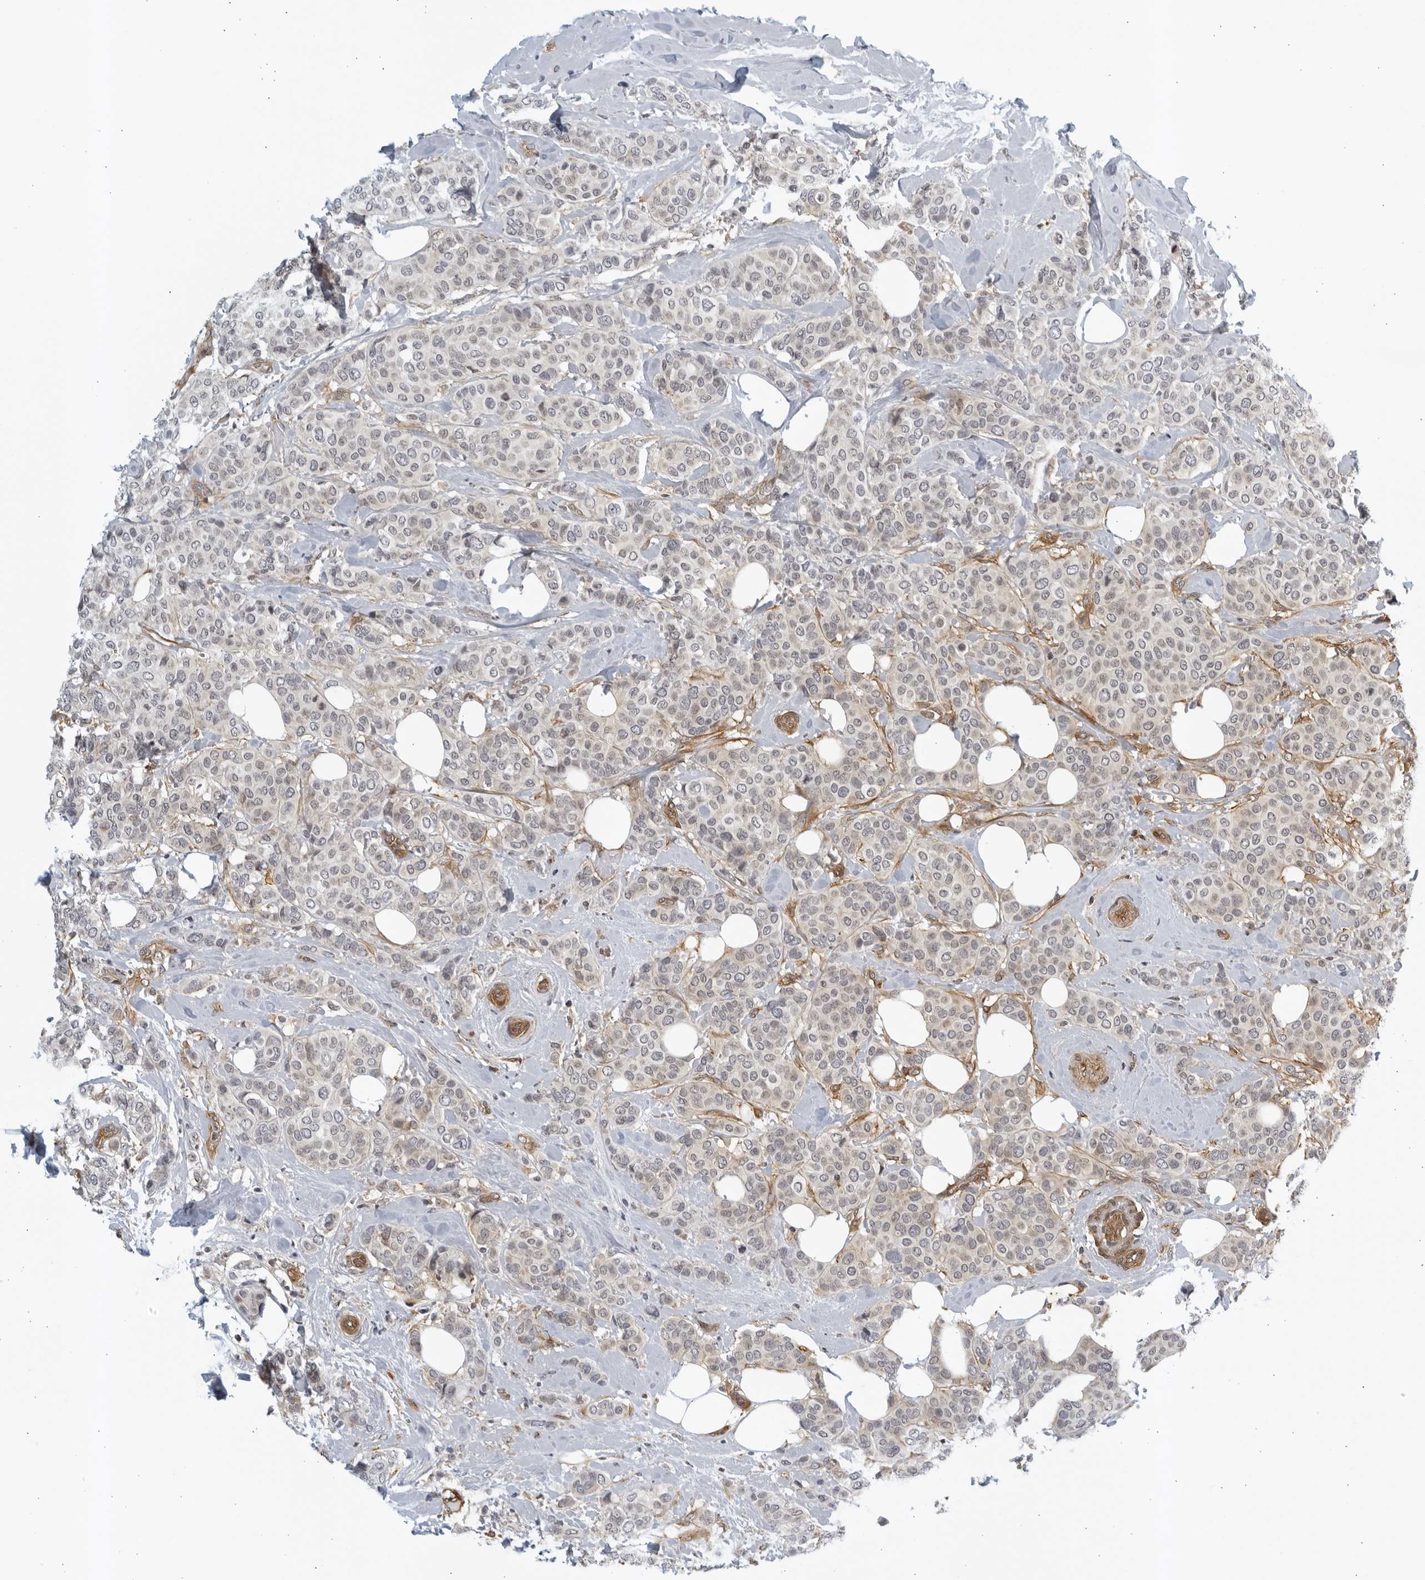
{"staining": {"intensity": "negative", "quantity": "none", "location": "none"}, "tissue": "breast cancer", "cell_type": "Tumor cells", "image_type": "cancer", "snomed": [{"axis": "morphology", "description": "Lobular carcinoma"}, {"axis": "topography", "description": "Breast"}], "caption": "Immunohistochemistry image of human breast cancer (lobular carcinoma) stained for a protein (brown), which reveals no expression in tumor cells. The staining is performed using DAB (3,3'-diaminobenzidine) brown chromogen with nuclei counter-stained in using hematoxylin.", "gene": "SERTAD4", "patient": {"sex": "female", "age": 51}}